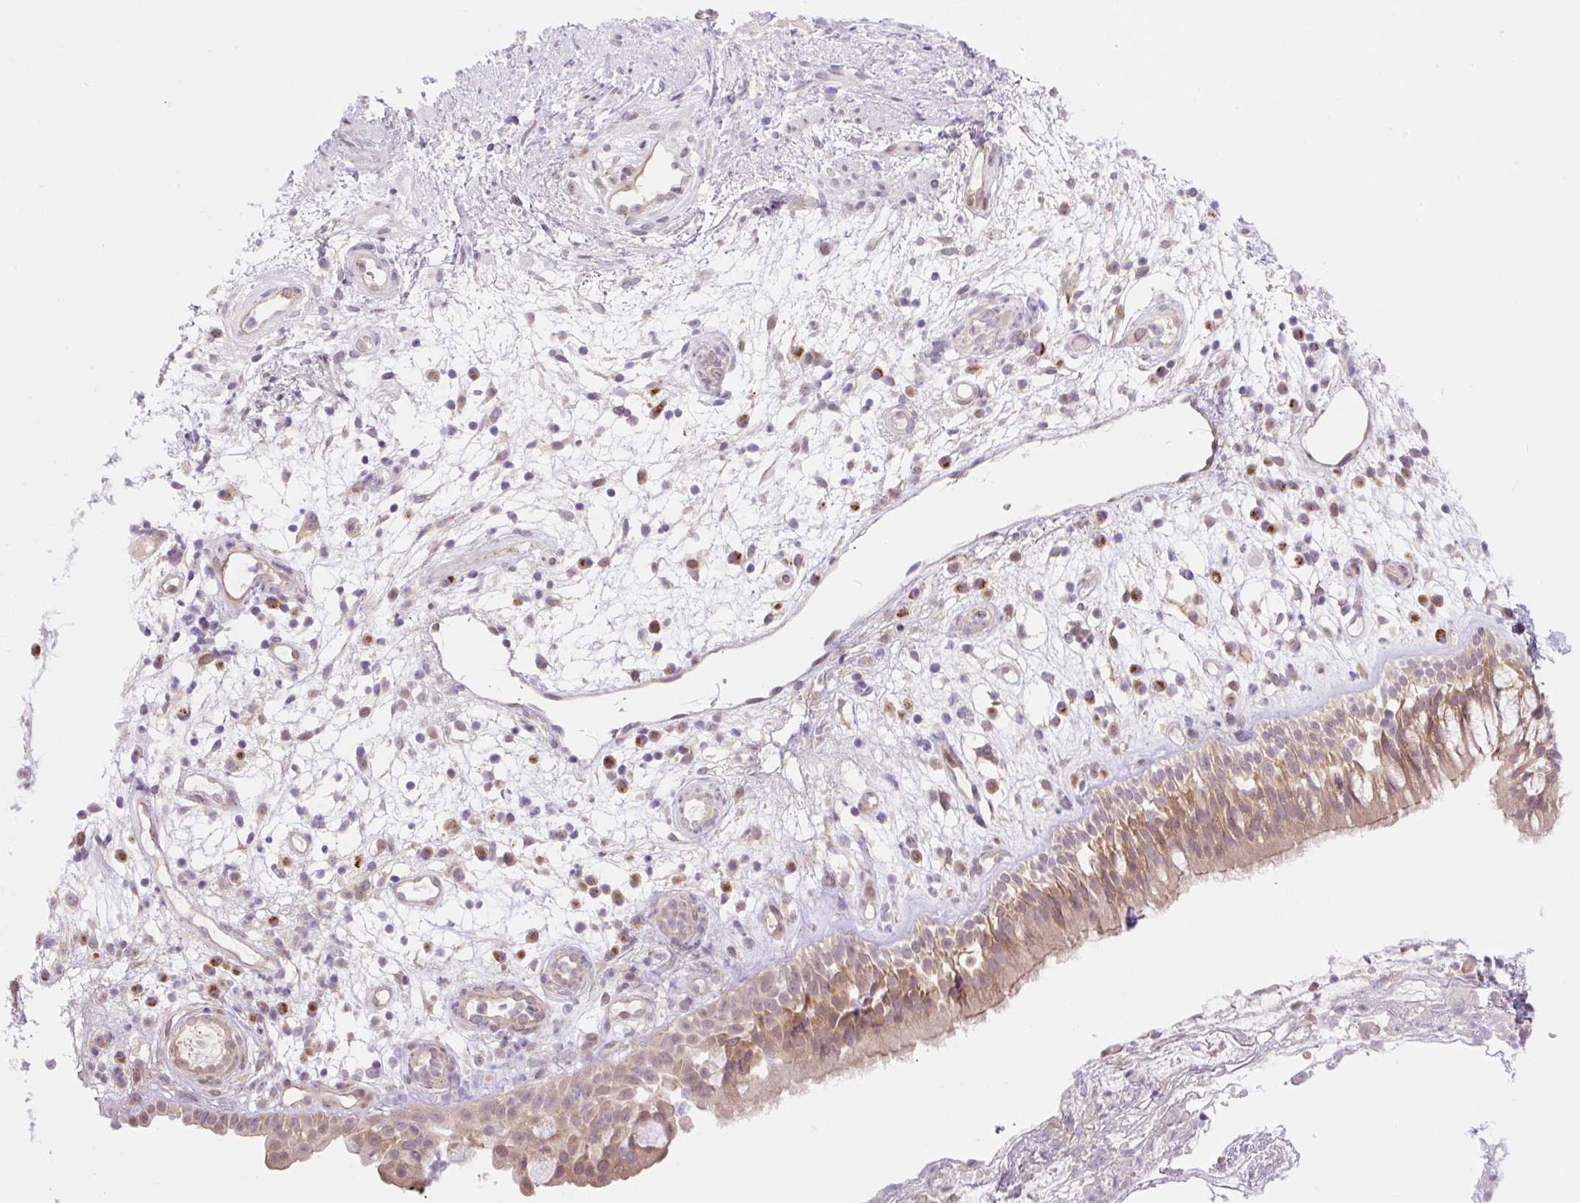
{"staining": {"intensity": "moderate", "quantity": "25%-75%", "location": "cytoplasmic/membranous,nuclear"}, "tissue": "nasopharynx", "cell_type": "Respiratory epithelial cells", "image_type": "normal", "snomed": [{"axis": "morphology", "description": "Normal tissue, NOS"}, {"axis": "morphology", "description": "Inflammation, NOS"}, {"axis": "topography", "description": "Nasopharynx"}], "caption": "An image of human nasopharynx stained for a protein exhibits moderate cytoplasmic/membranous,nuclear brown staining in respiratory epithelial cells. (IHC, brightfield microscopy, high magnification).", "gene": "VPS25", "patient": {"sex": "male", "age": 54}}